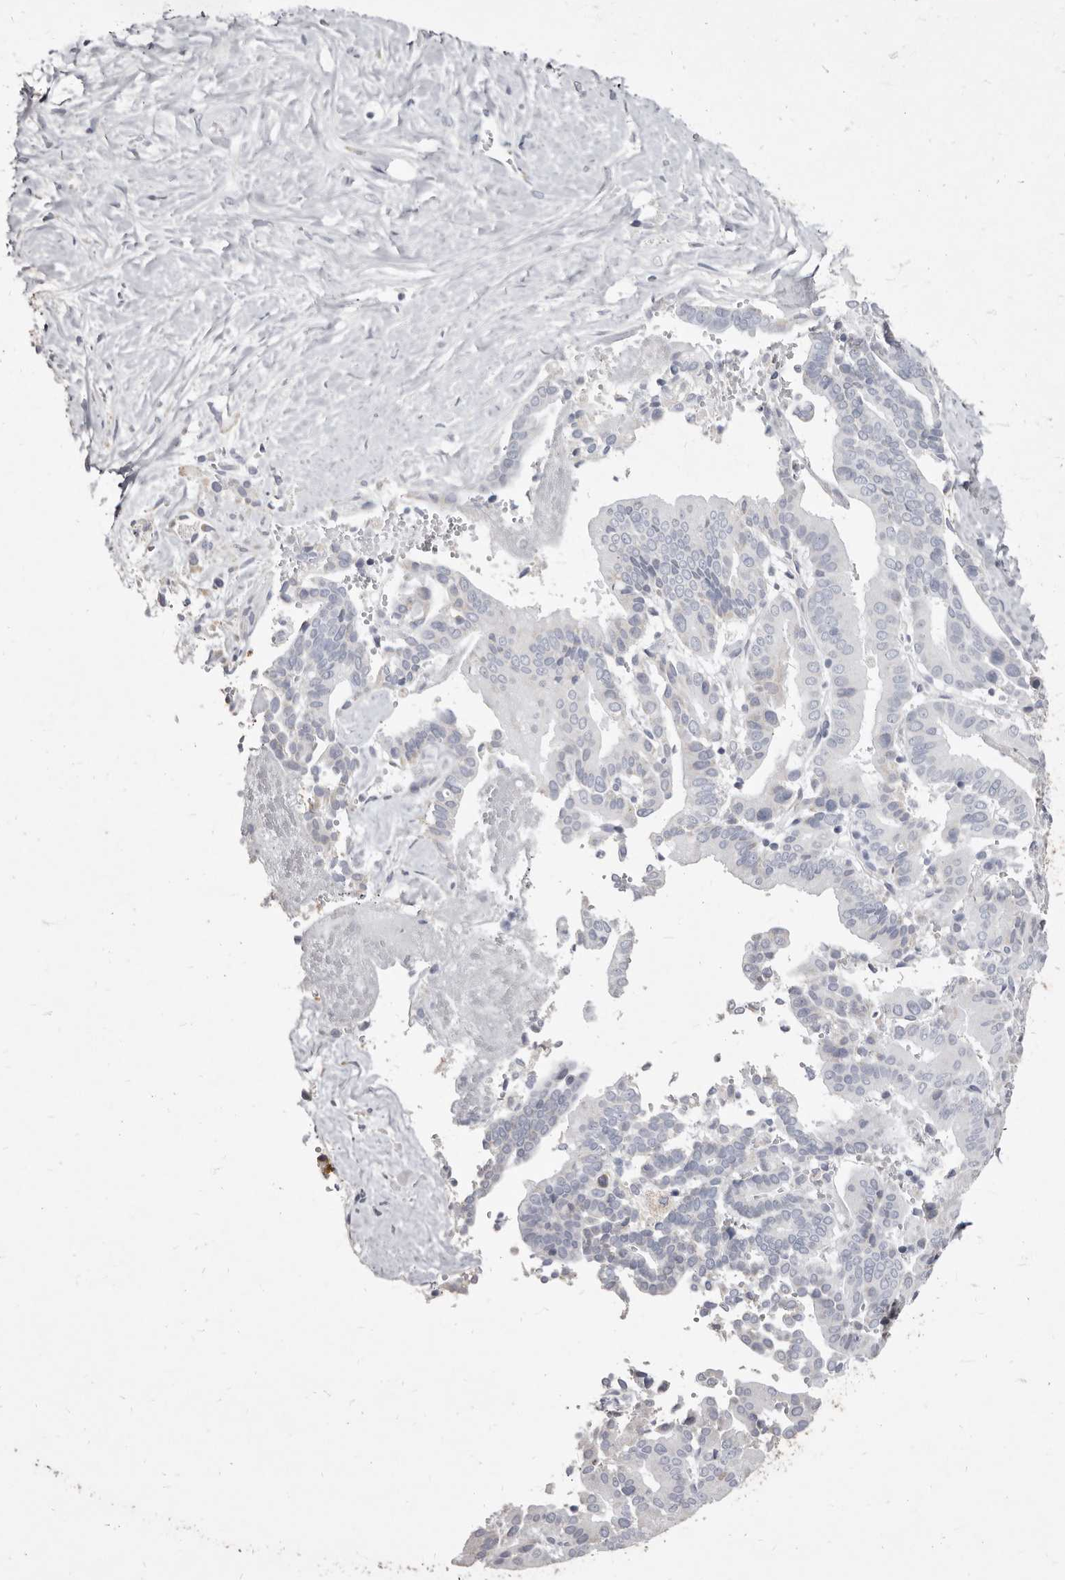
{"staining": {"intensity": "negative", "quantity": "none", "location": "none"}, "tissue": "liver cancer", "cell_type": "Tumor cells", "image_type": "cancer", "snomed": [{"axis": "morphology", "description": "Cholangiocarcinoma"}, {"axis": "topography", "description": "Liver"}], "caption": "There is no significant expression in tumor cells of liver cancer. (DAB (3,3'-diaminobenzidine) immunohistochemistry (IHC) visualized using brightfield microscopy, high magnification).", "gene": "CYP2E1", "patient": {"sex": "female", "age": 75}}